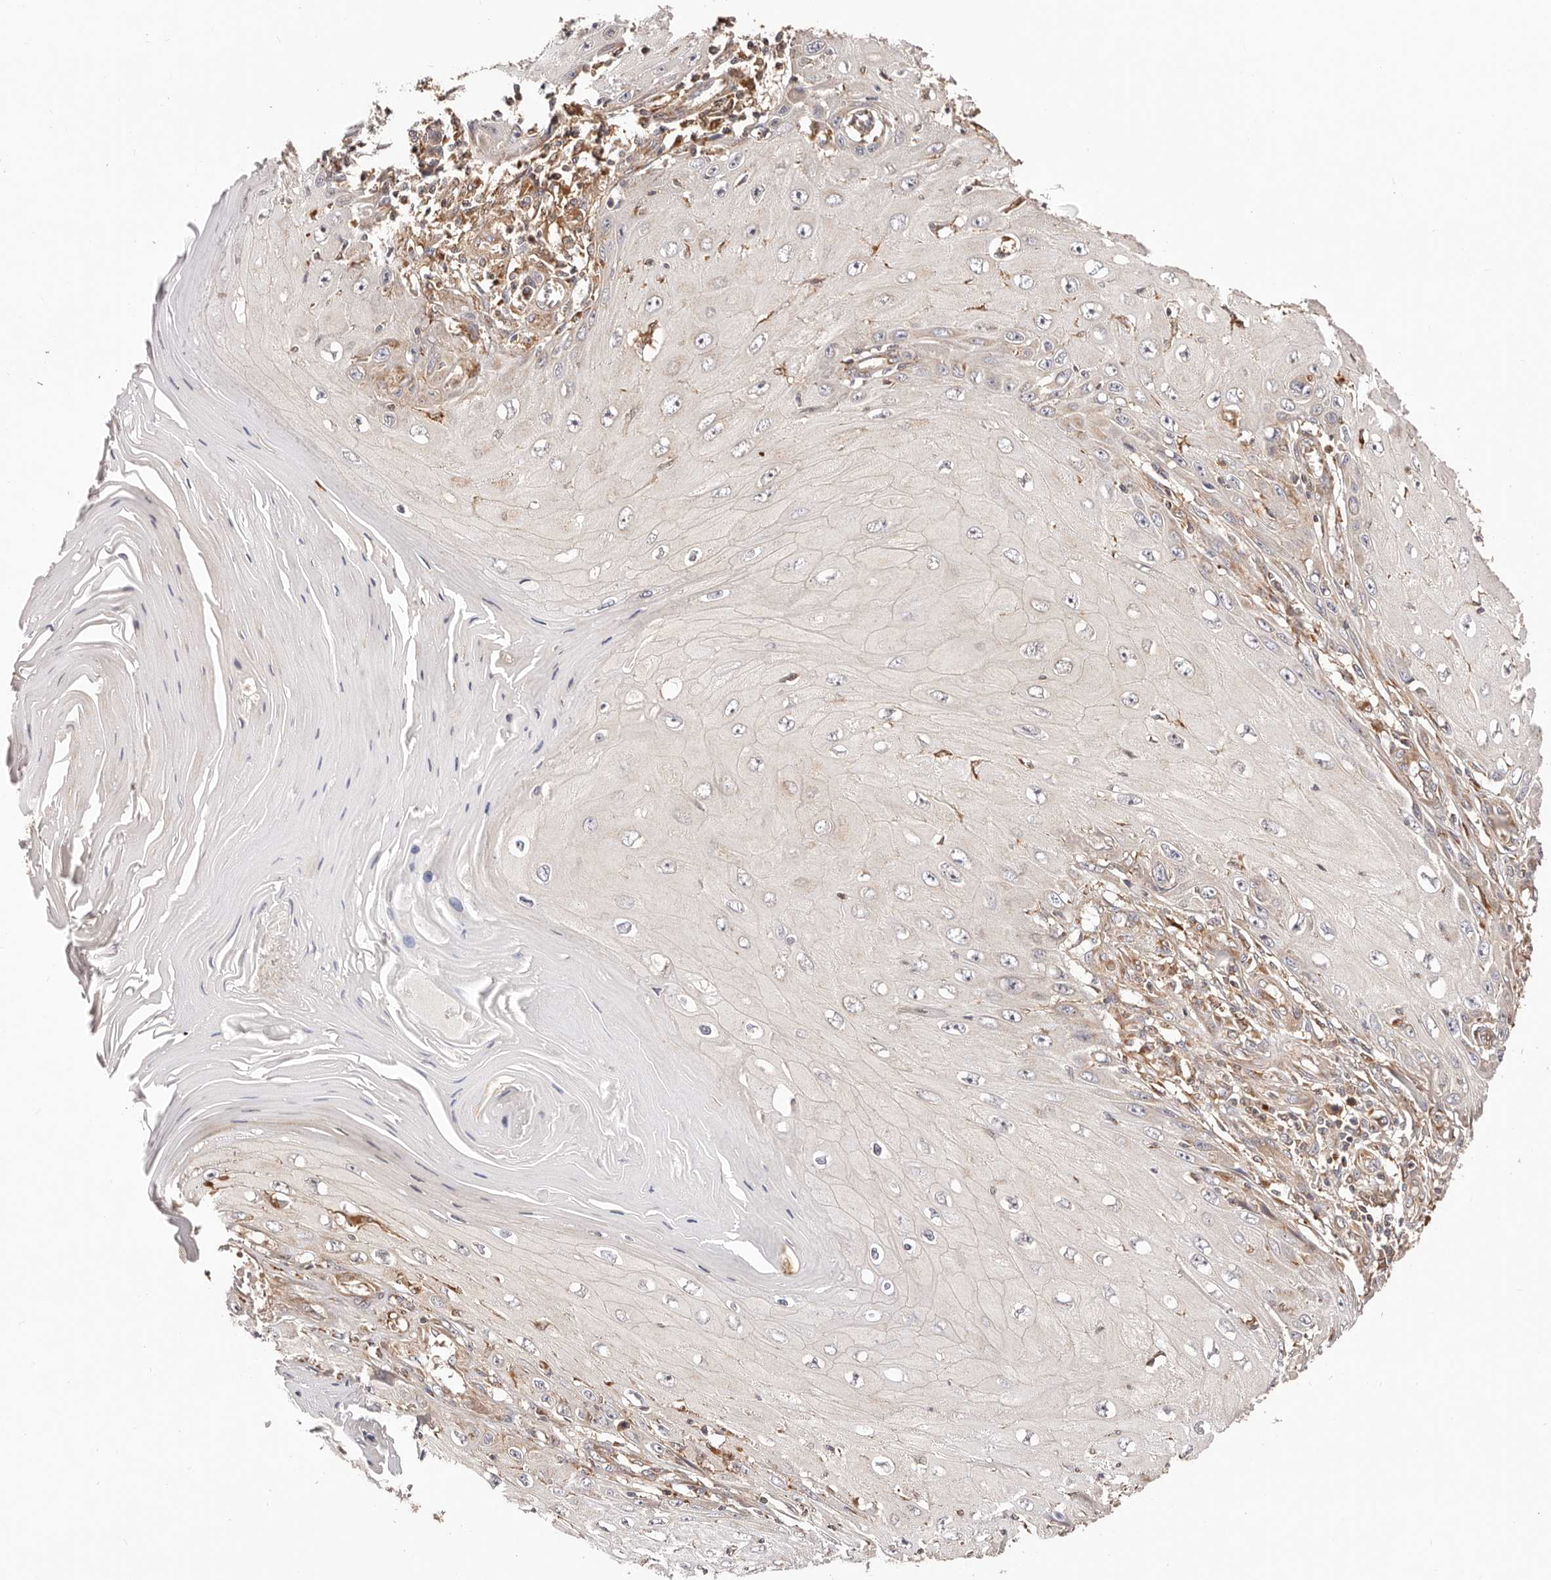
{"staining": {"intensity": "negative", "quantity": "none", "location": "none"}, "tissue": "skin cancer", "cell_type": "Tumor cells", "image_type": "cancer", "snomed": [{"axis": "morphology", "description": "Squamous cell carcinoma, NOS"}, {"axis": "topography", "description": "Skin"}], "caption": "Immunohistochemistry (IHC) histopathology image of human squamous cell carcinoma (skin) stained for a protein (brown), which demonstrates no expression in tumor cells.", "gene": "MAPK1", "patient": {"sex": "female", "age": 73}}